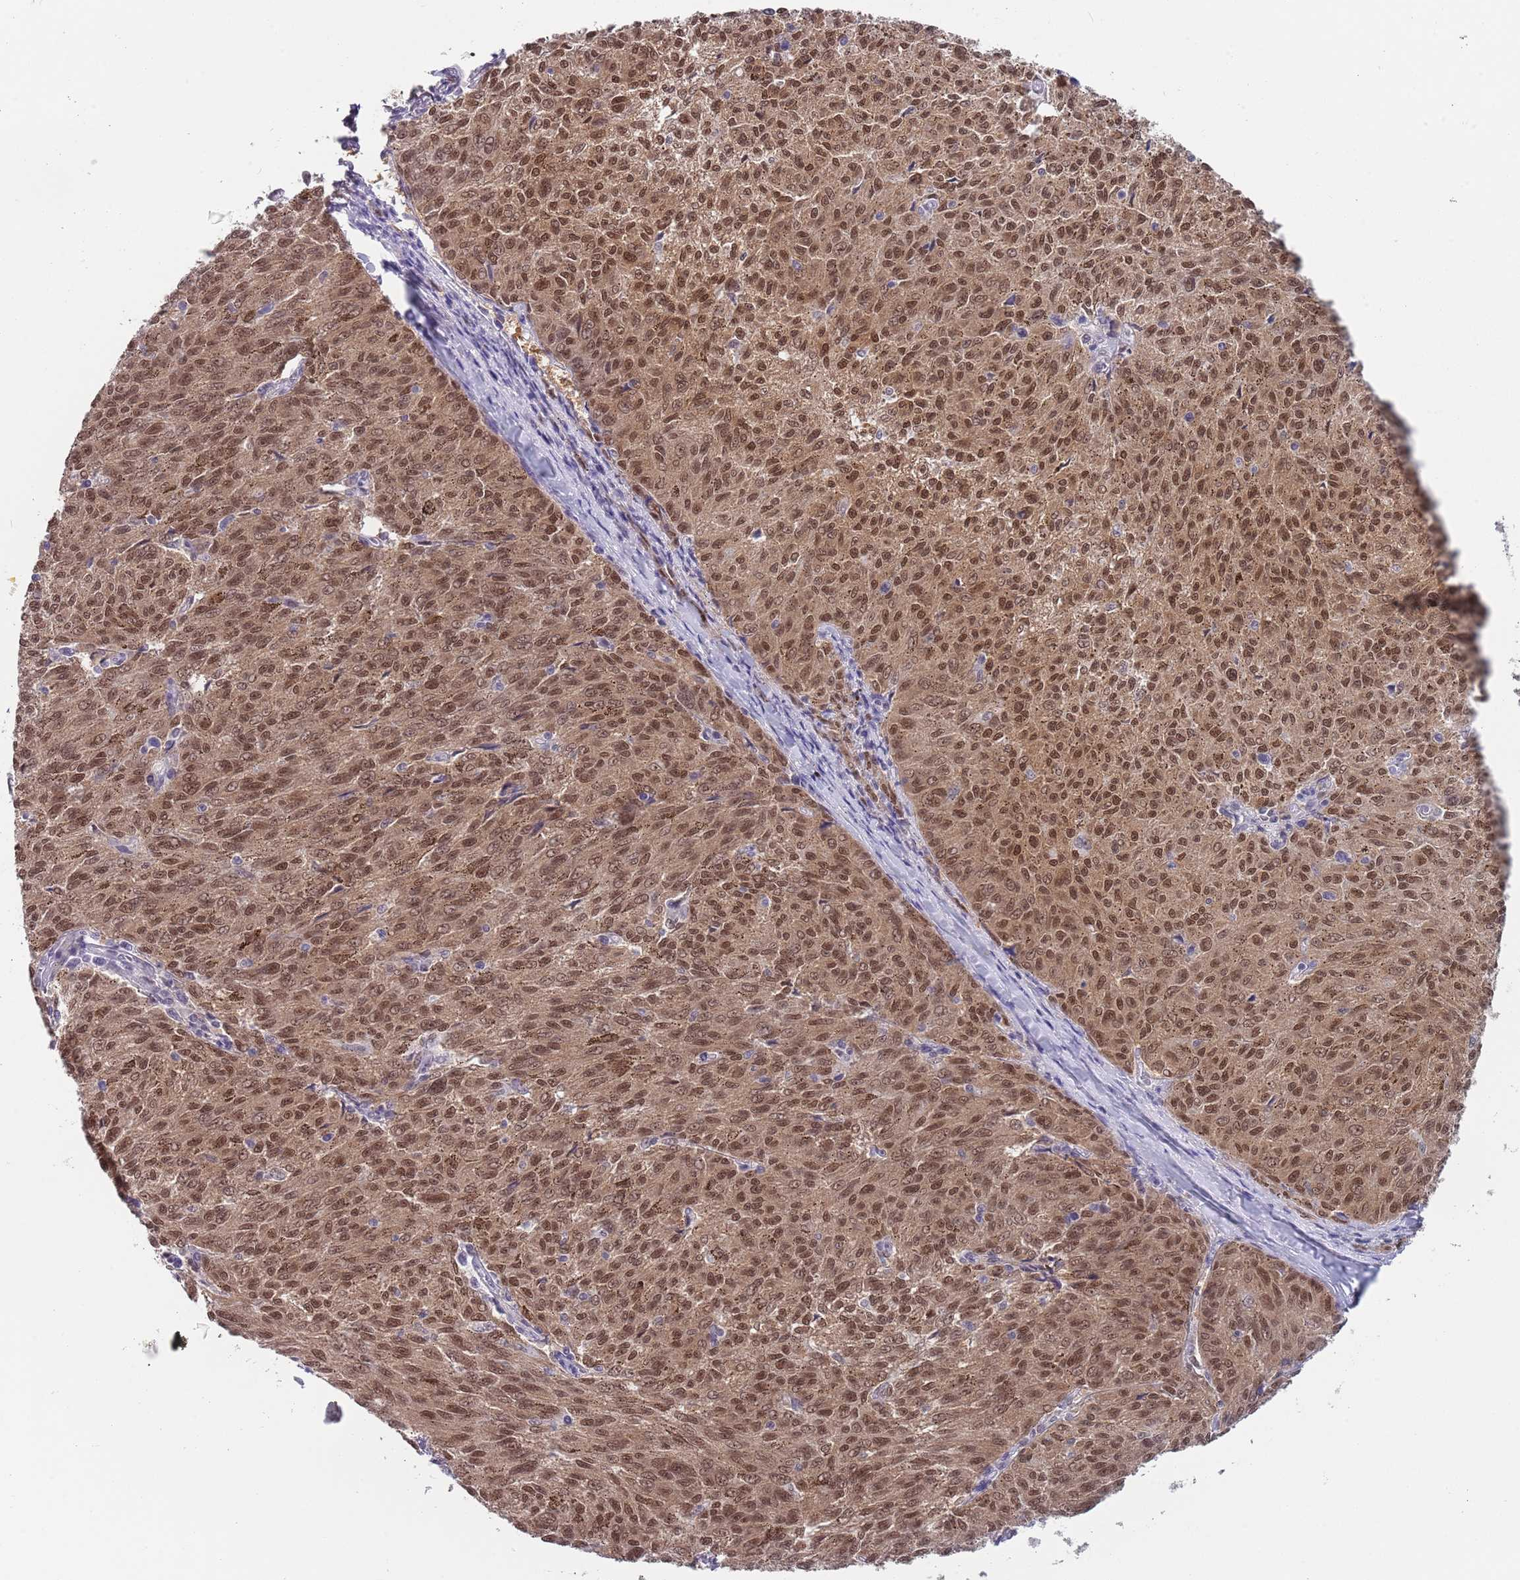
{"staining": {"intensity": "moderate", "quantity": ">75%", "location": "cytoplasmic/membranous,nuclear"}, "tissue": "melanoma", "cell_type": "Tumor cells", "image_type": "cancer", "snomed": [{"axis": "morphology", "description": "Malignant melanoma, NOS"}, {"axis": "topography", "description": "Skin"}], "caption": "High-magnification brightfield microscopy of melanoma stained with DAB (brown) and counterstained with hematoxylin (blue). tumor cells exhibit moderate cytoplasmic/membranous and nuclear positivity is present in about>75% of cells. Nuclei are stained in blue.", "gene": "SEPHS2", "patient": {"sex": "female", "age": 72}}